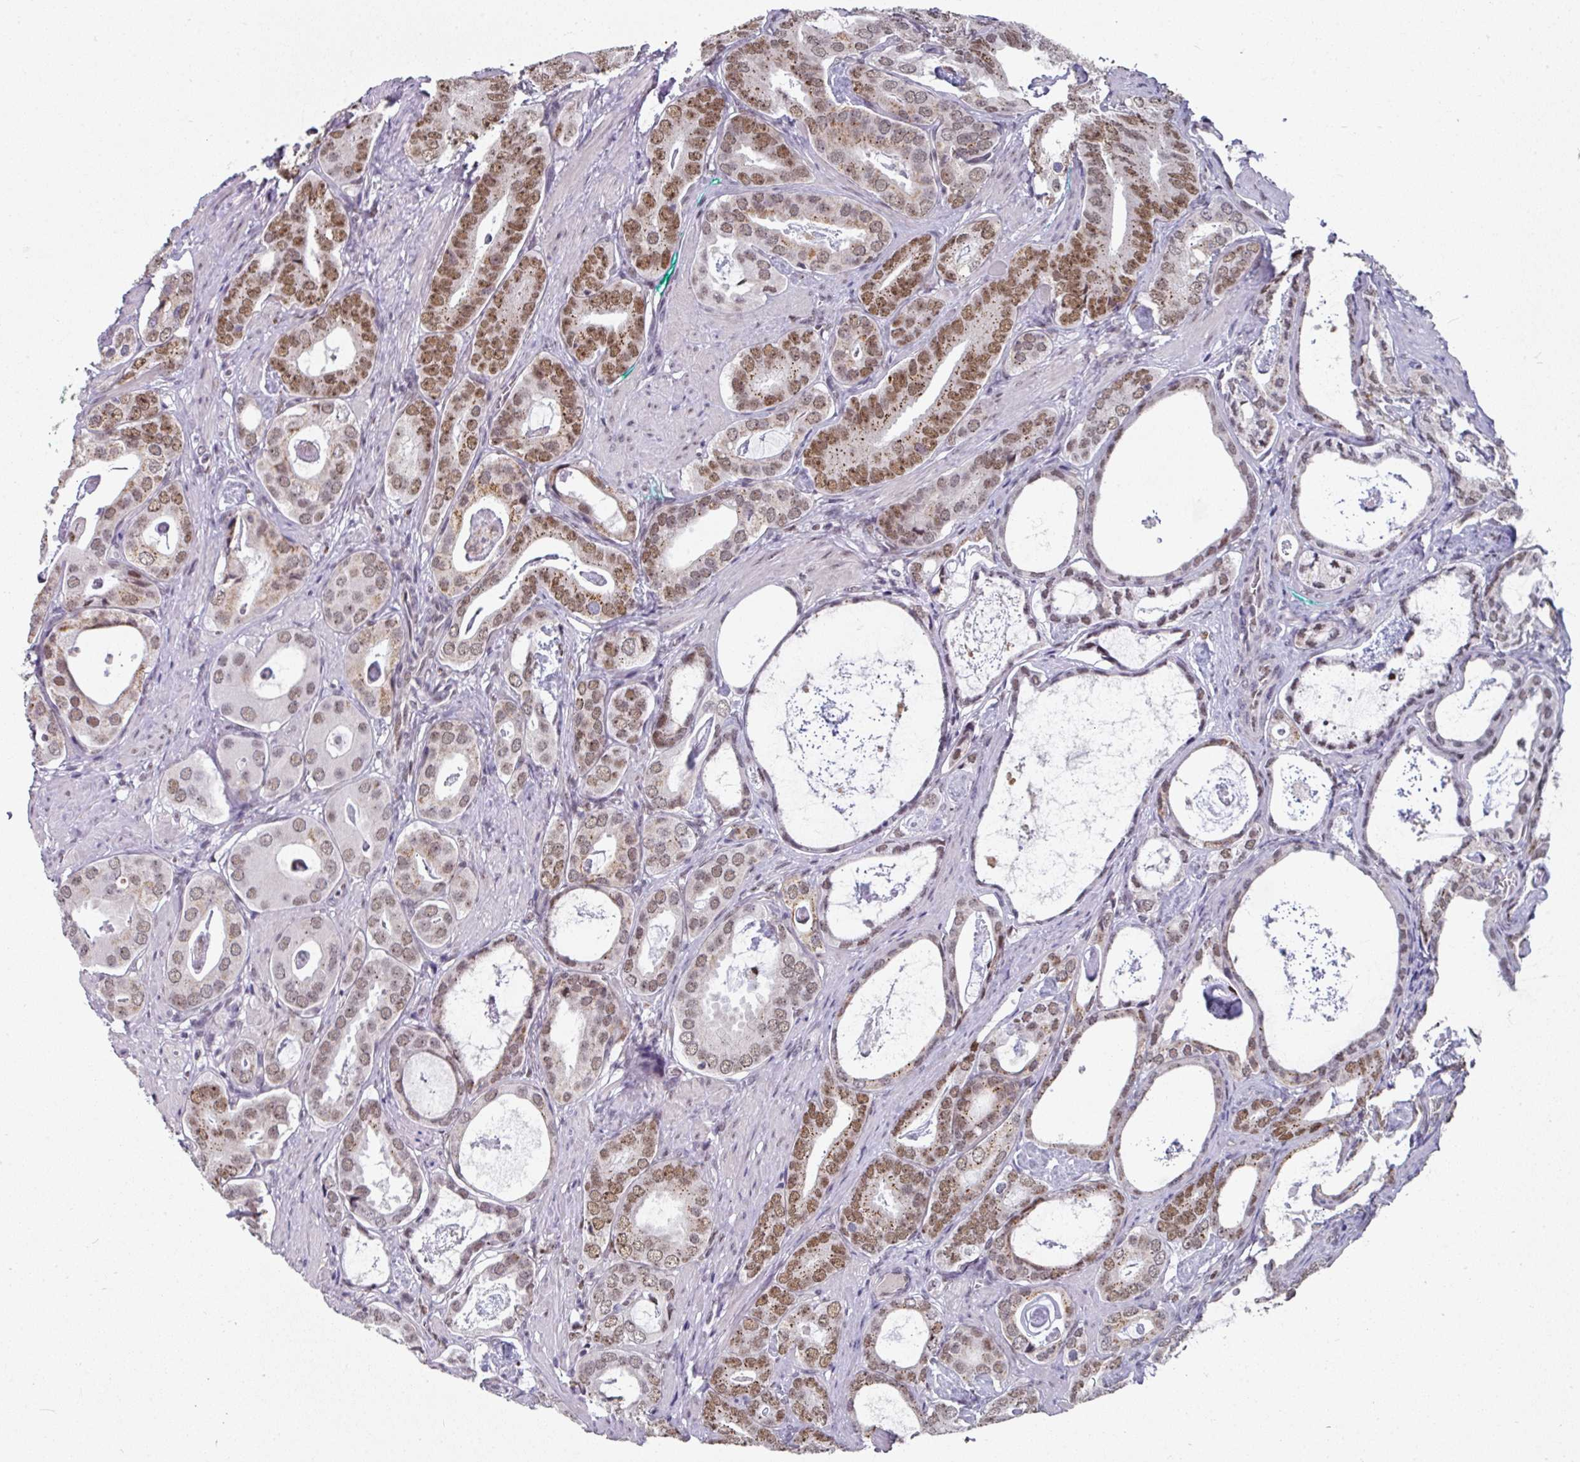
{"staining": {"intensity": "moderate", "quantity": "25%-75%", "location": "nuclear"}, "tissue": "prostate cancer", "cell_type": "Tumor cells", "image_type": "cancer", "snomed": [{"axis": "morphology", "description": "Adenocarcinoma, Low grade"}, {"axis": "topography", "description": "Prostate"}], "caption": "This is an image of immunohistochemistry staining of prostate cancer (adenocarcinoma (low-grade)), which shows moderate positivity in the nuclear of tumor cells.", "gene": "RAD50", "patient": {"sex": "male", "age": 71}}